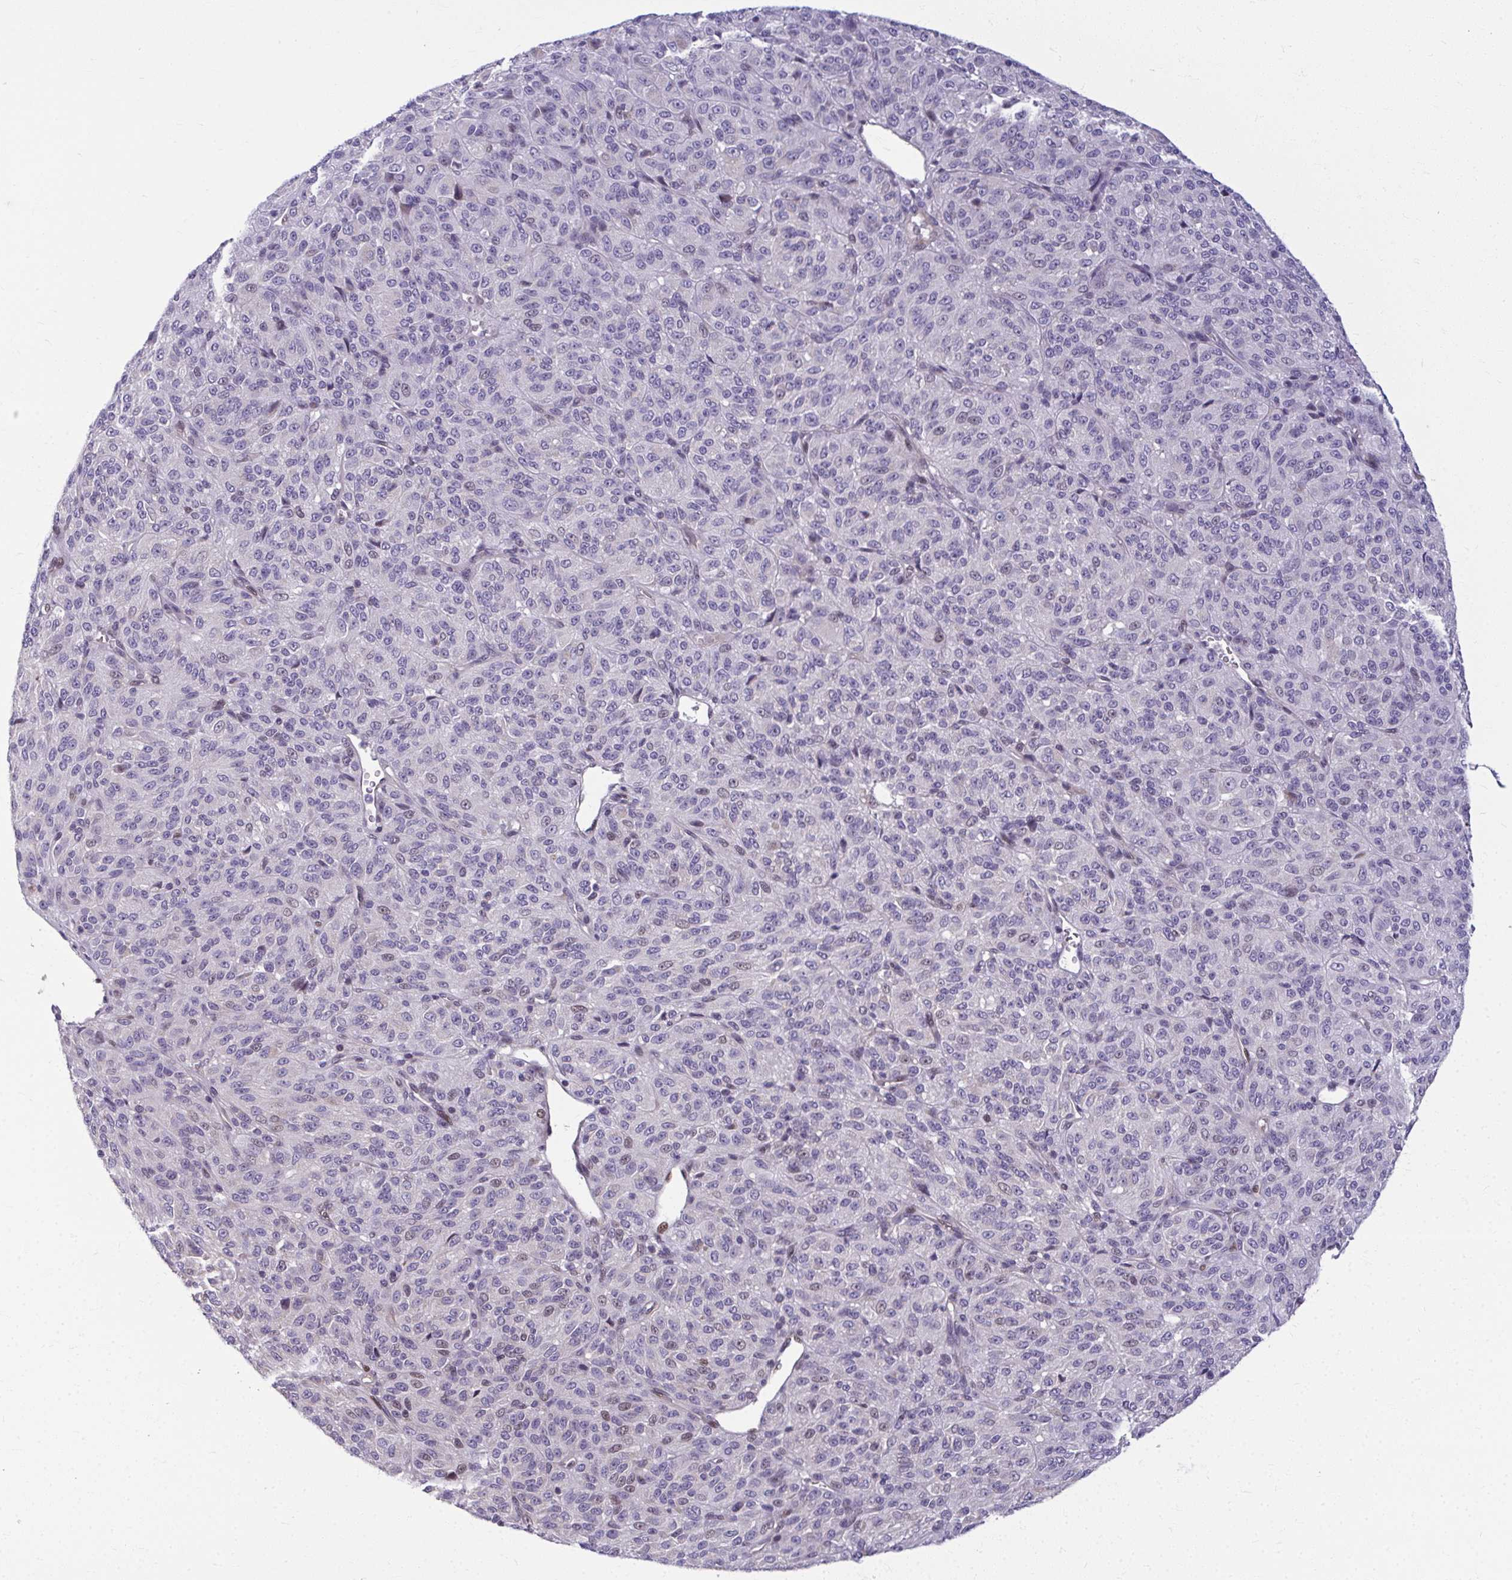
{"staining": {"intensity": "negative", "quantity": "none", "location": "none"}, "tissue": "melanoma", "cell_type": "Tumor cells", "image_type": "cancer", "snomed": [{"axis": "morphology", "description": "Malignant melanoma, Metastatic site"}, {"axis": "topography", "description": "Brain"}], "caption": "Histopathology image shows no significant protein staining in tumor cells of melanoma.", "gene": "ODF1", "patient": {"sex": "female", "age": 56}}